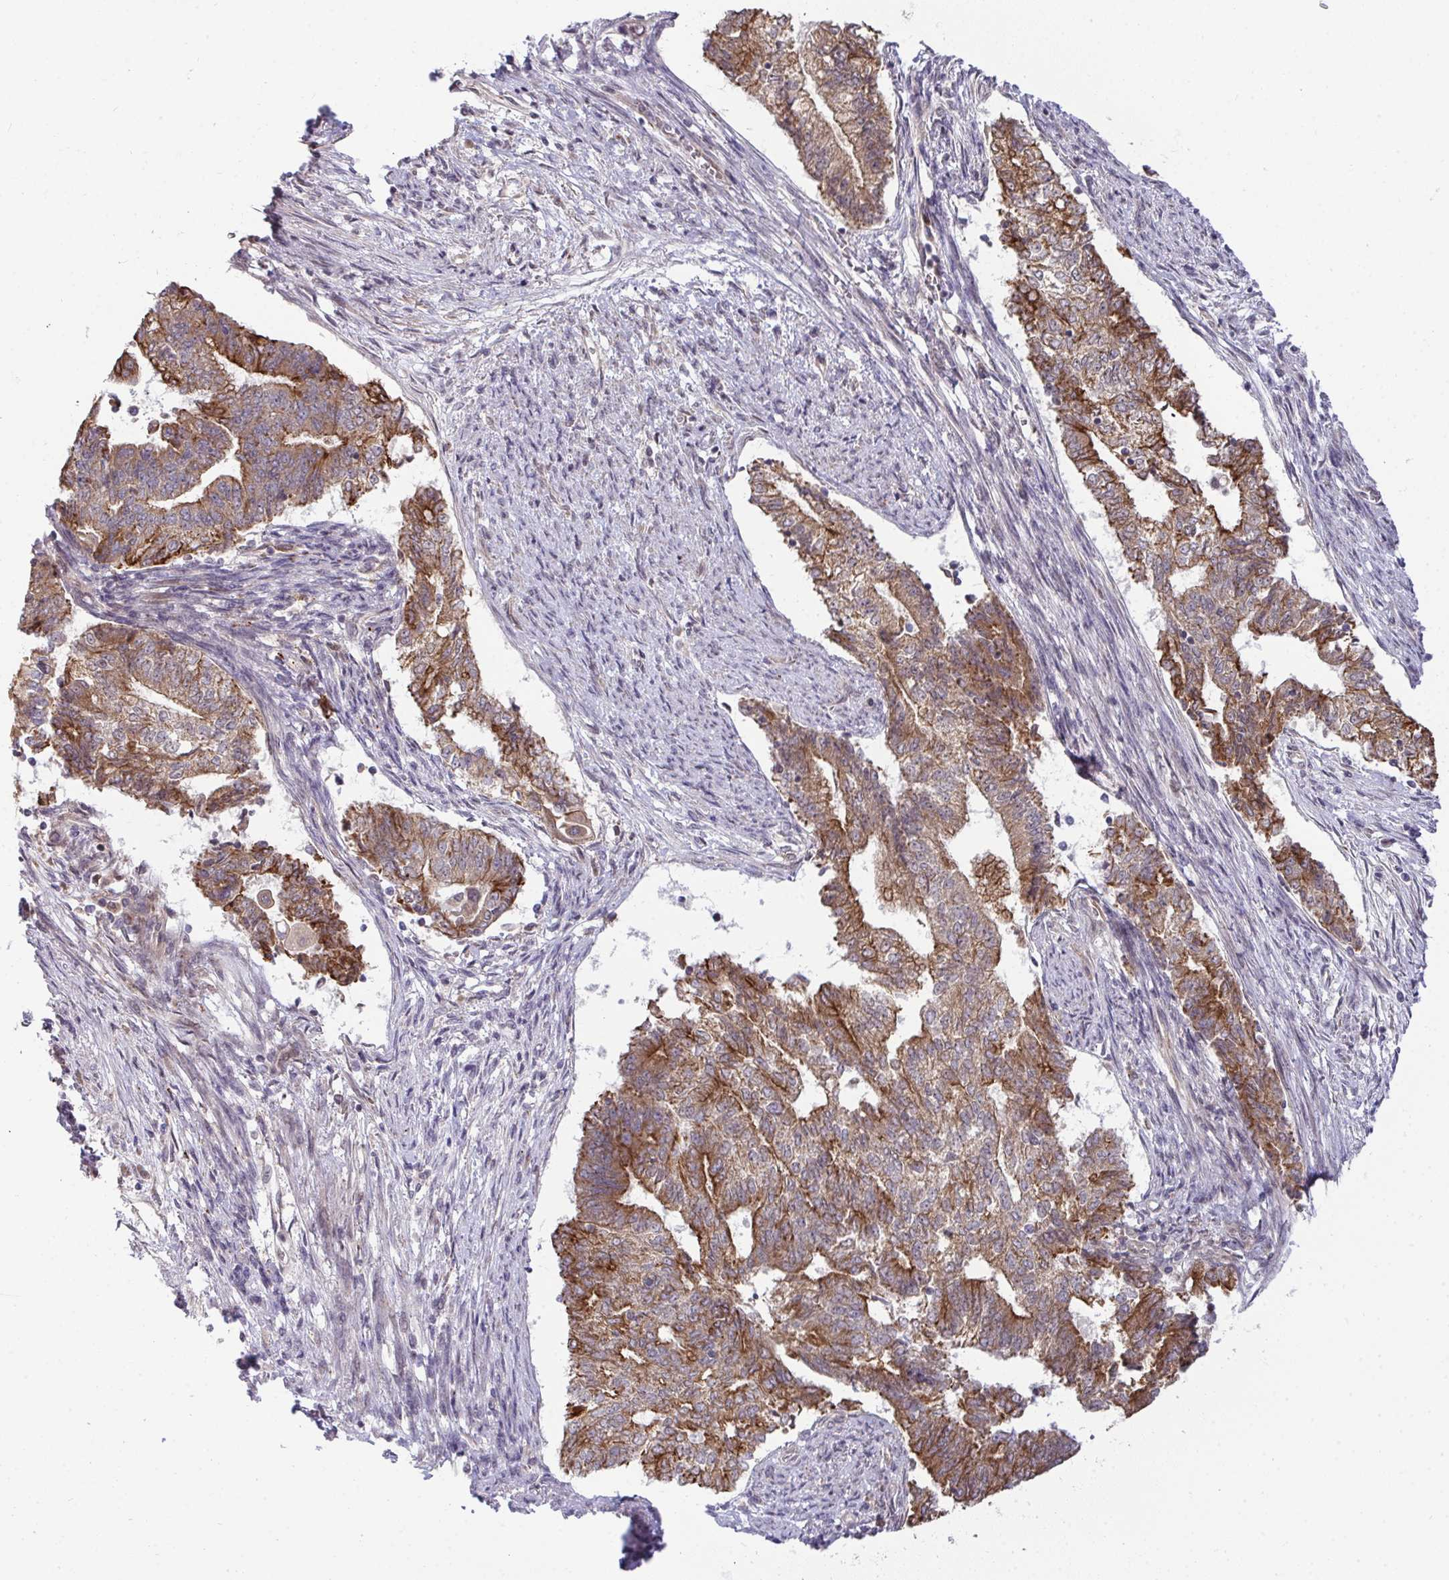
{"staining": {"intensity": "moderate", "quantity": ">75%", "location": "cytoplasmic/membranous"}, "tissue": "endometrial cancer", "cell_type": "Tumor cells", "image_type": "cancer", "snomed": [{"axis": "morphology", "description": "Adenocarcinoma, NOS"}, {"axis": "topography", "description": "Endometrium"}], "caption": "A micrograph showing moderate cytoplasmic/membranous positivity in approximately >75% of tumor cells in endometrial cancer, as visualized by brown immunohistochemical staining.", "gene": "TRIM44", "patient": {"sex": "female", "age": 65}}